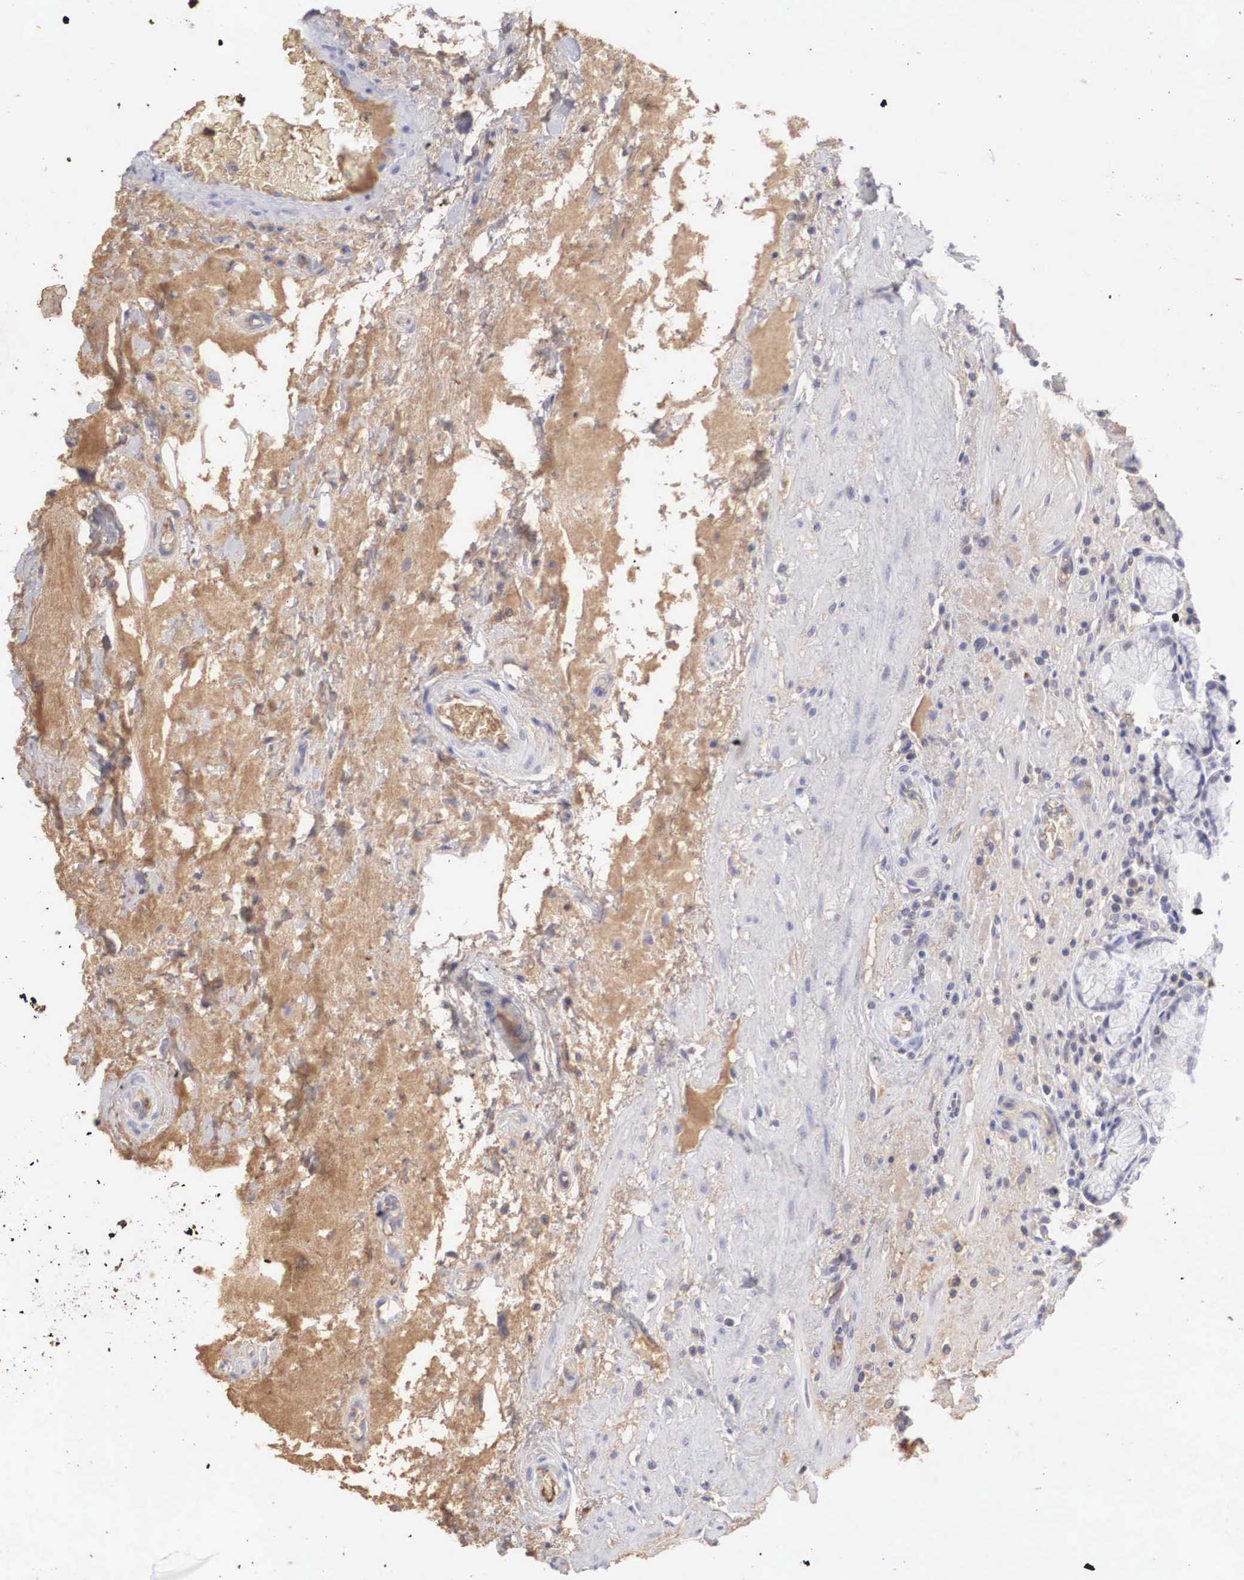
{"staining": {"intensity": "weak", "quantity": "<25%", "location": "nuclear"}, "tissue": "stomach", "cell_type": "Glandular cells", "image_type": "normal", "snomed": [{"axis": "morphology", "description": "Normal tissue, NOS"}, {"axis": "topography", "description": "Stomach, lower"}, {"axis": "topography", "description": "Duodenum"}], "caption": "This image is of unremarkable stomach stained with immunohistochemistry (IHC) to label a protein in brown with the nuclei are counter-stained blue. There is no positivity in glandular cells.", "gene": "RBPJ", "patient": {"sex": "male", "age": 84}}